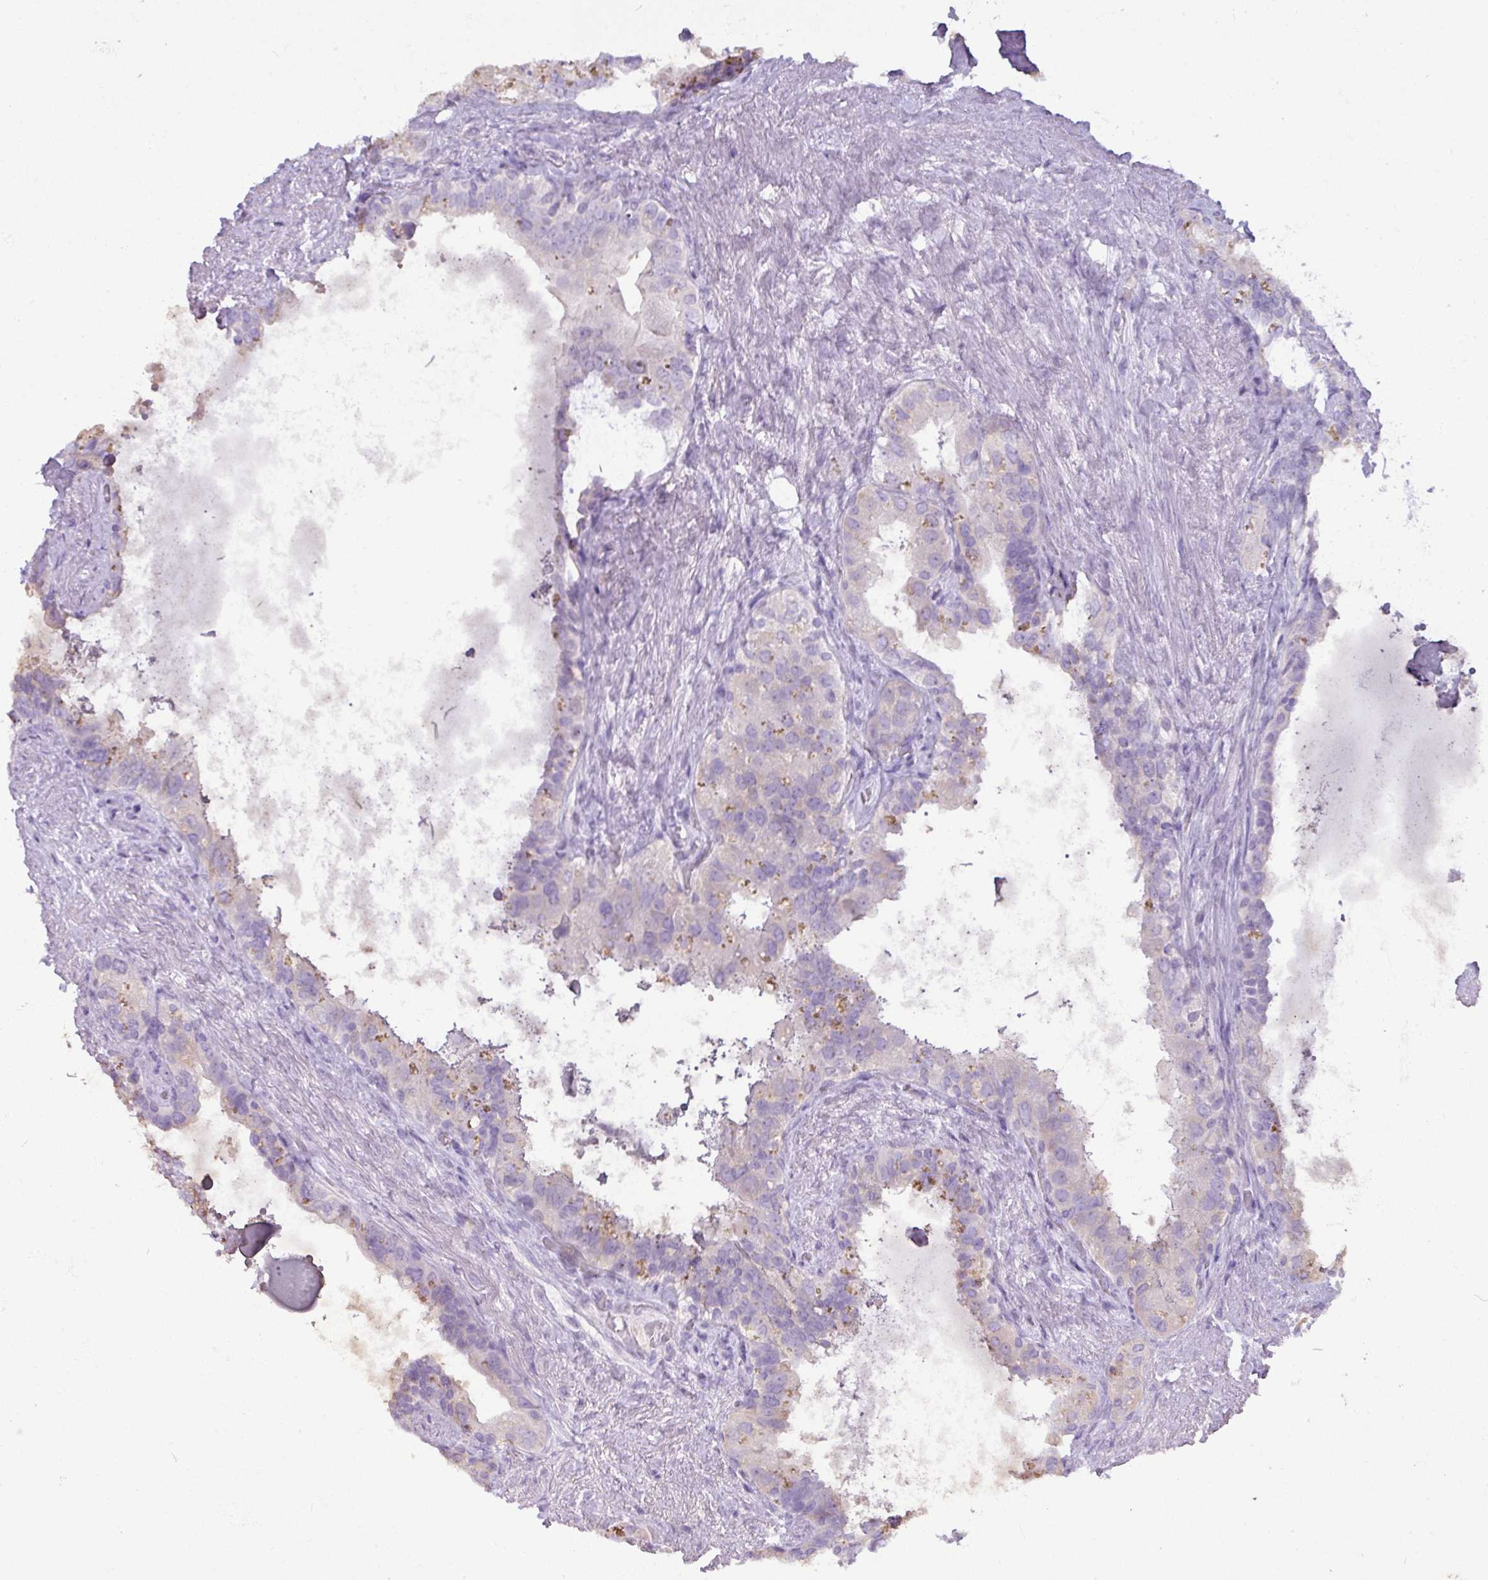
{"staining": {"intensity": "negative", "quantity": "none", "location": "none"}, "tissue": "seminal vesicle", "cell_type": "Glandular cells", "image_type": "normal", "snomed": [{"axis": "morphology", "description": "Normal tissue, NOS"}, {"axis": "topography", "description": "Seminal veicle"}, {"axis": "topography", "description": "Peripheral nerve tissue"}], "caption": "Immunohistochemistry photomicrograph of normal seminal vesicle stained for a protein (brown), which reveals no expression in glandular cells. Nuclei are stained in blue.", "gene": "MRM2", "patient": {"sex": "male", "age": 76}}